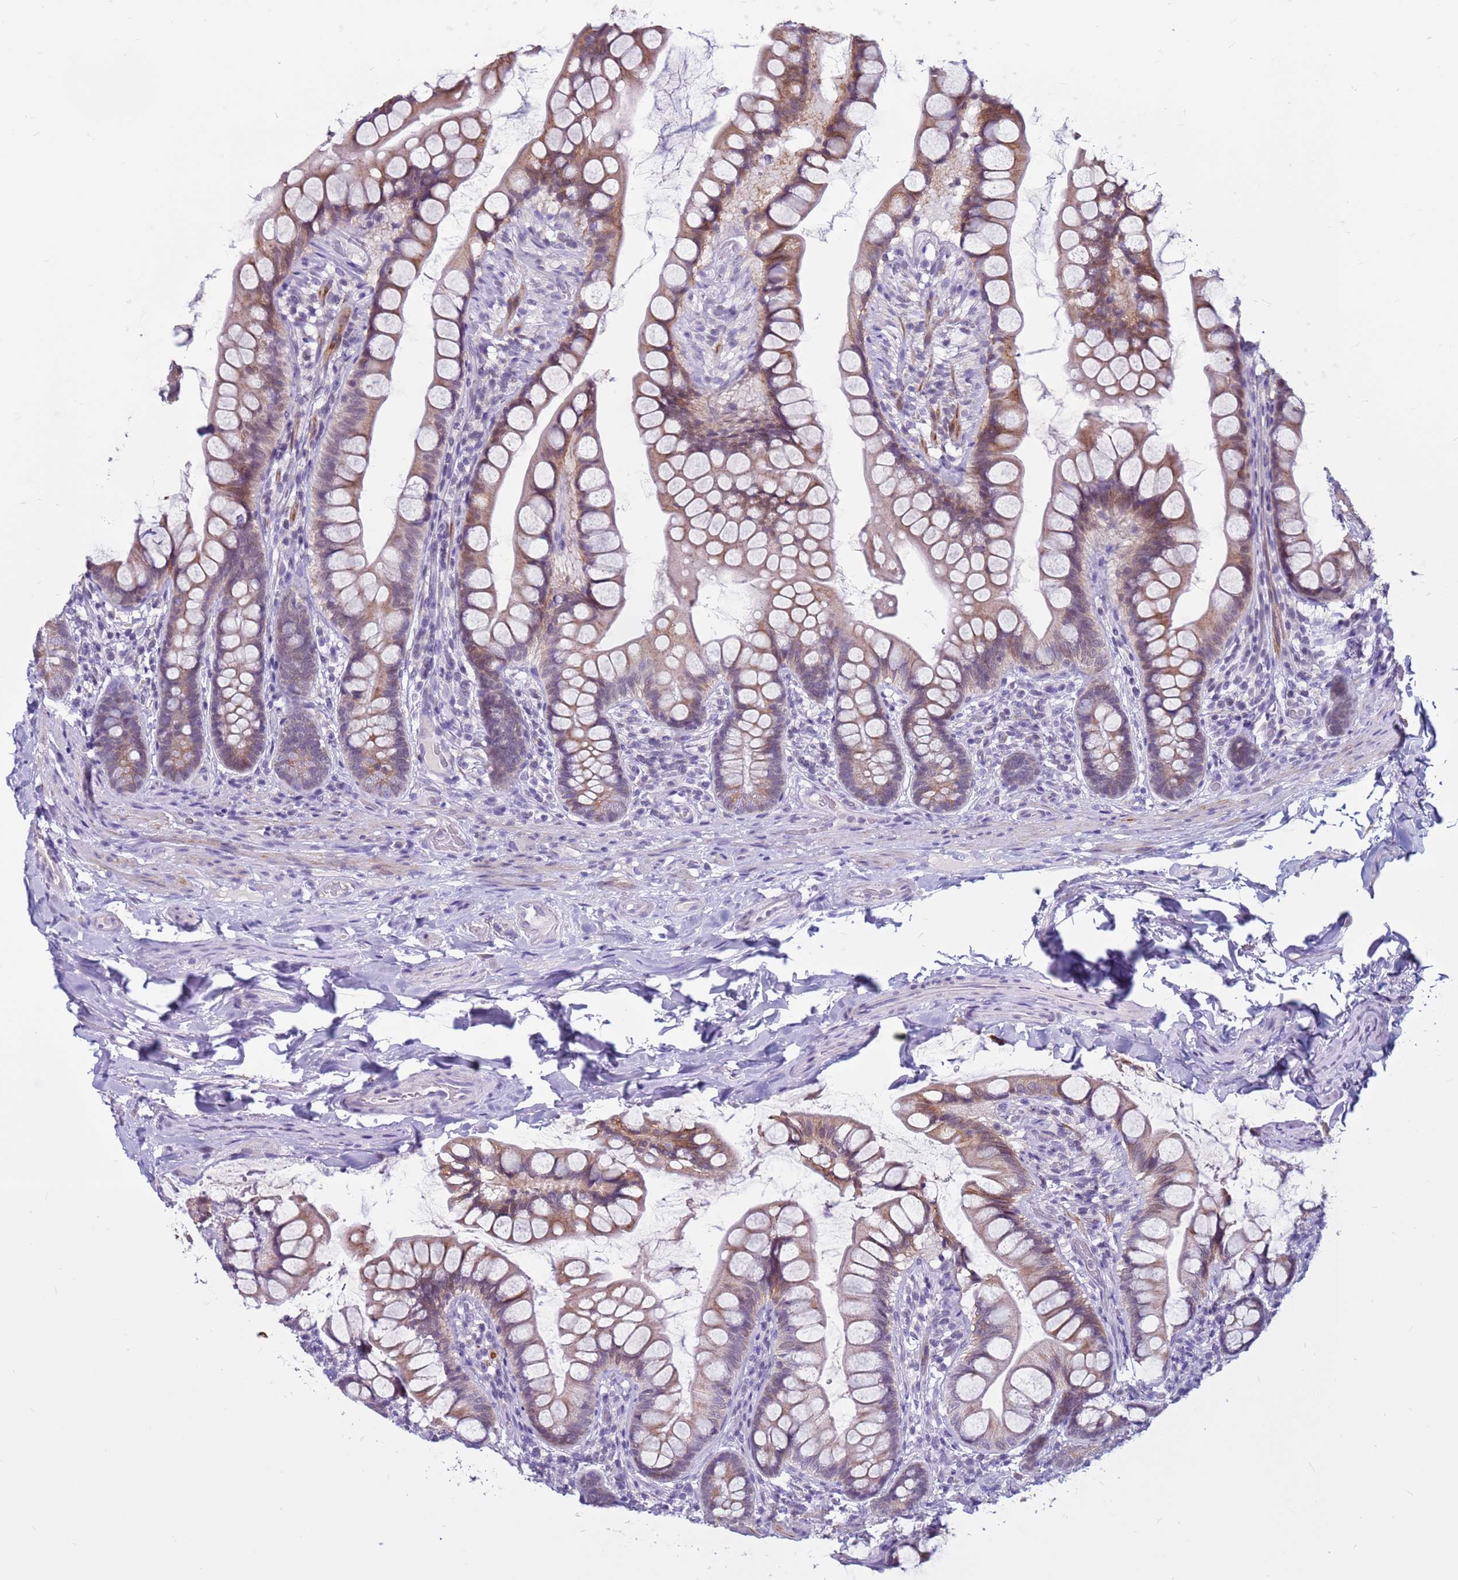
{"staining": {"intensity": "moderate", "quantity": ">75%", "location": "cytoplasmic/membranous"}, "tissue": "small intestine", "cell_type": "Glandular cells", "image_type": "normal", "snomed": [{"axis": "morphology", "description": "Normal tissue, NOS"}, {"axis": "topography", "description": "Small intestine"}], "caption": "Immunohistochemical staining of benign small intestine demonstrates medium levels of moderate cytoplasmic/membranous staining in about >75% of glandular cells.", "gene": "CDK2AP2", "patient": {"sex": "male", "age": 70}}